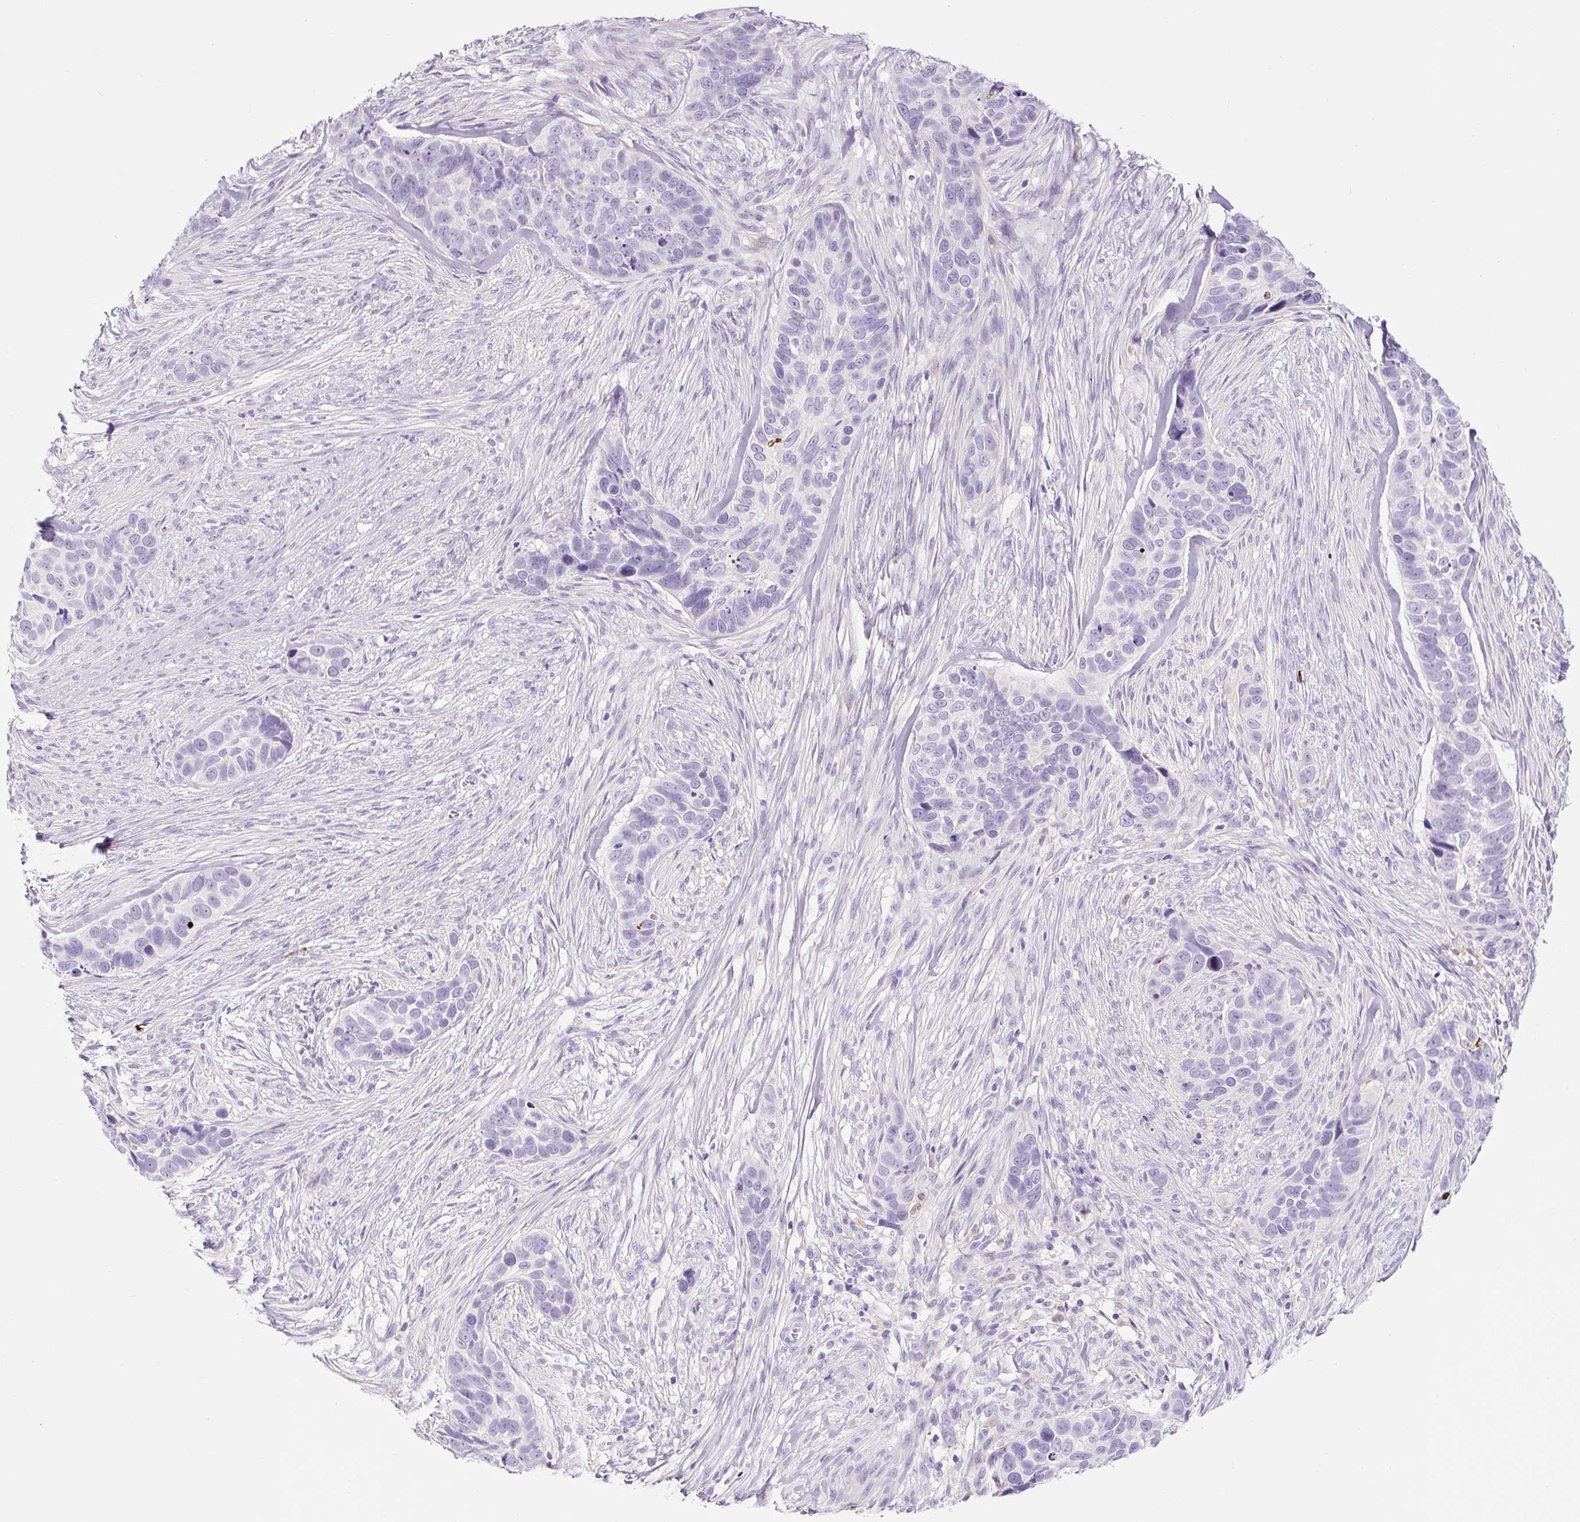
{"staining": {"intensity": "negative", "quantity": "none", "location": "none"}, "tissue": "skin cancer", "cell_type": "Tumor cells", "image_type": "cancer", "snomed": [{"axis": "morphology", "description": "Basal cell carcinoma"}, {"axis": "topography", "description": "Skin"}], "caption": "Tumor cells show no significant protein positivity in skin basal cell carcinoma.", "gene": "RNF212B", "patient": {"sex": "female", "age": 82}}